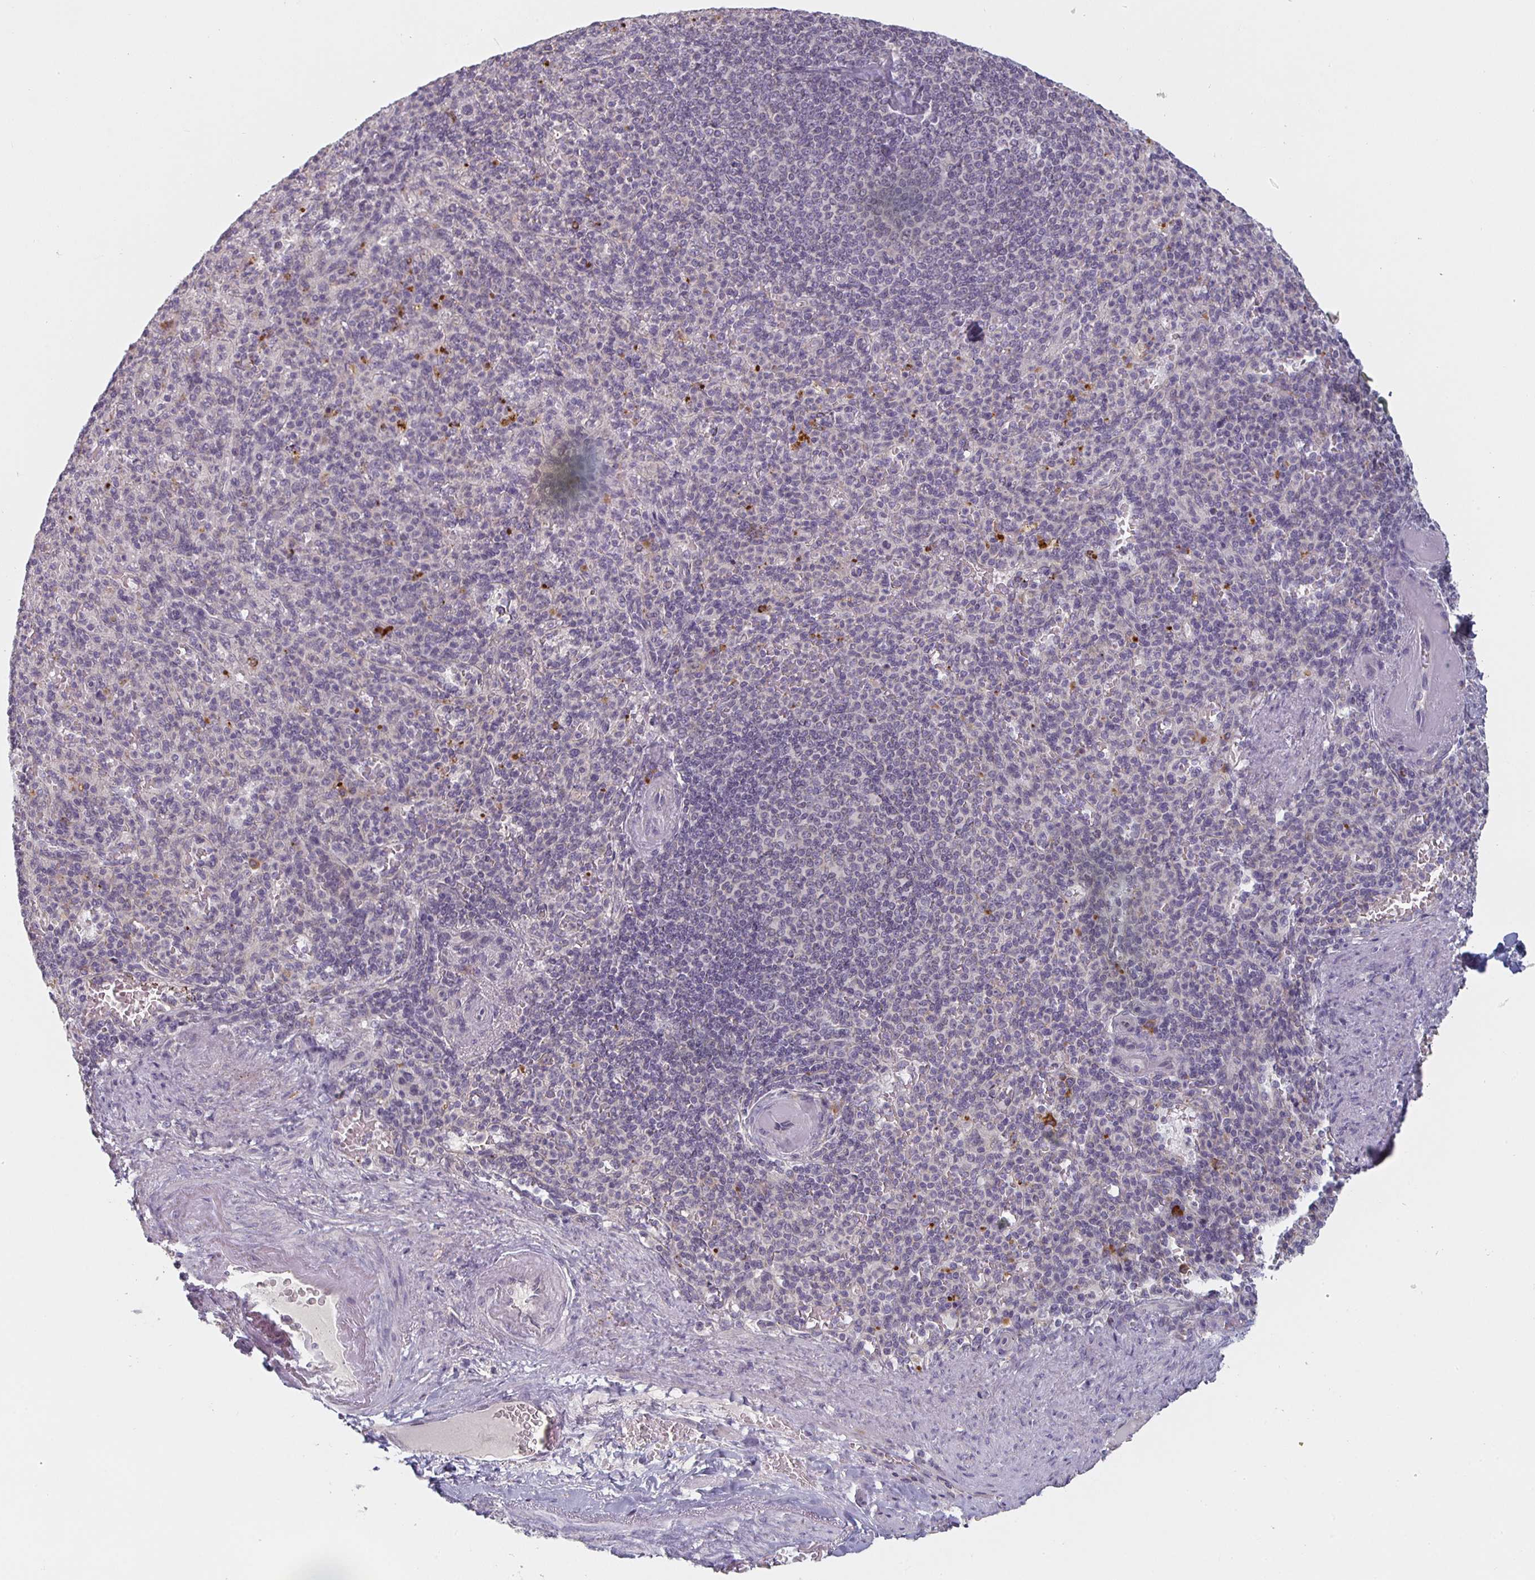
{"staining": {"intensity": "negative", "quantity": "none", "location": "none"}, "tissue": "spleen", "cell_type": "Cells in red pulp", "image_type": "normal", "snomed": [{"axis": "morphology", "description": "Normal tissue, NOS"}, {"axis": "topography", "description": "Spleen"}], "caption": "This is an immunohistochemistry (IHC) histopathology image of unremarkable spleen. There is no expression in cells in red pulp.", "gene": "CTHRC1", "patient": {"sex": "female", "age": 74}}